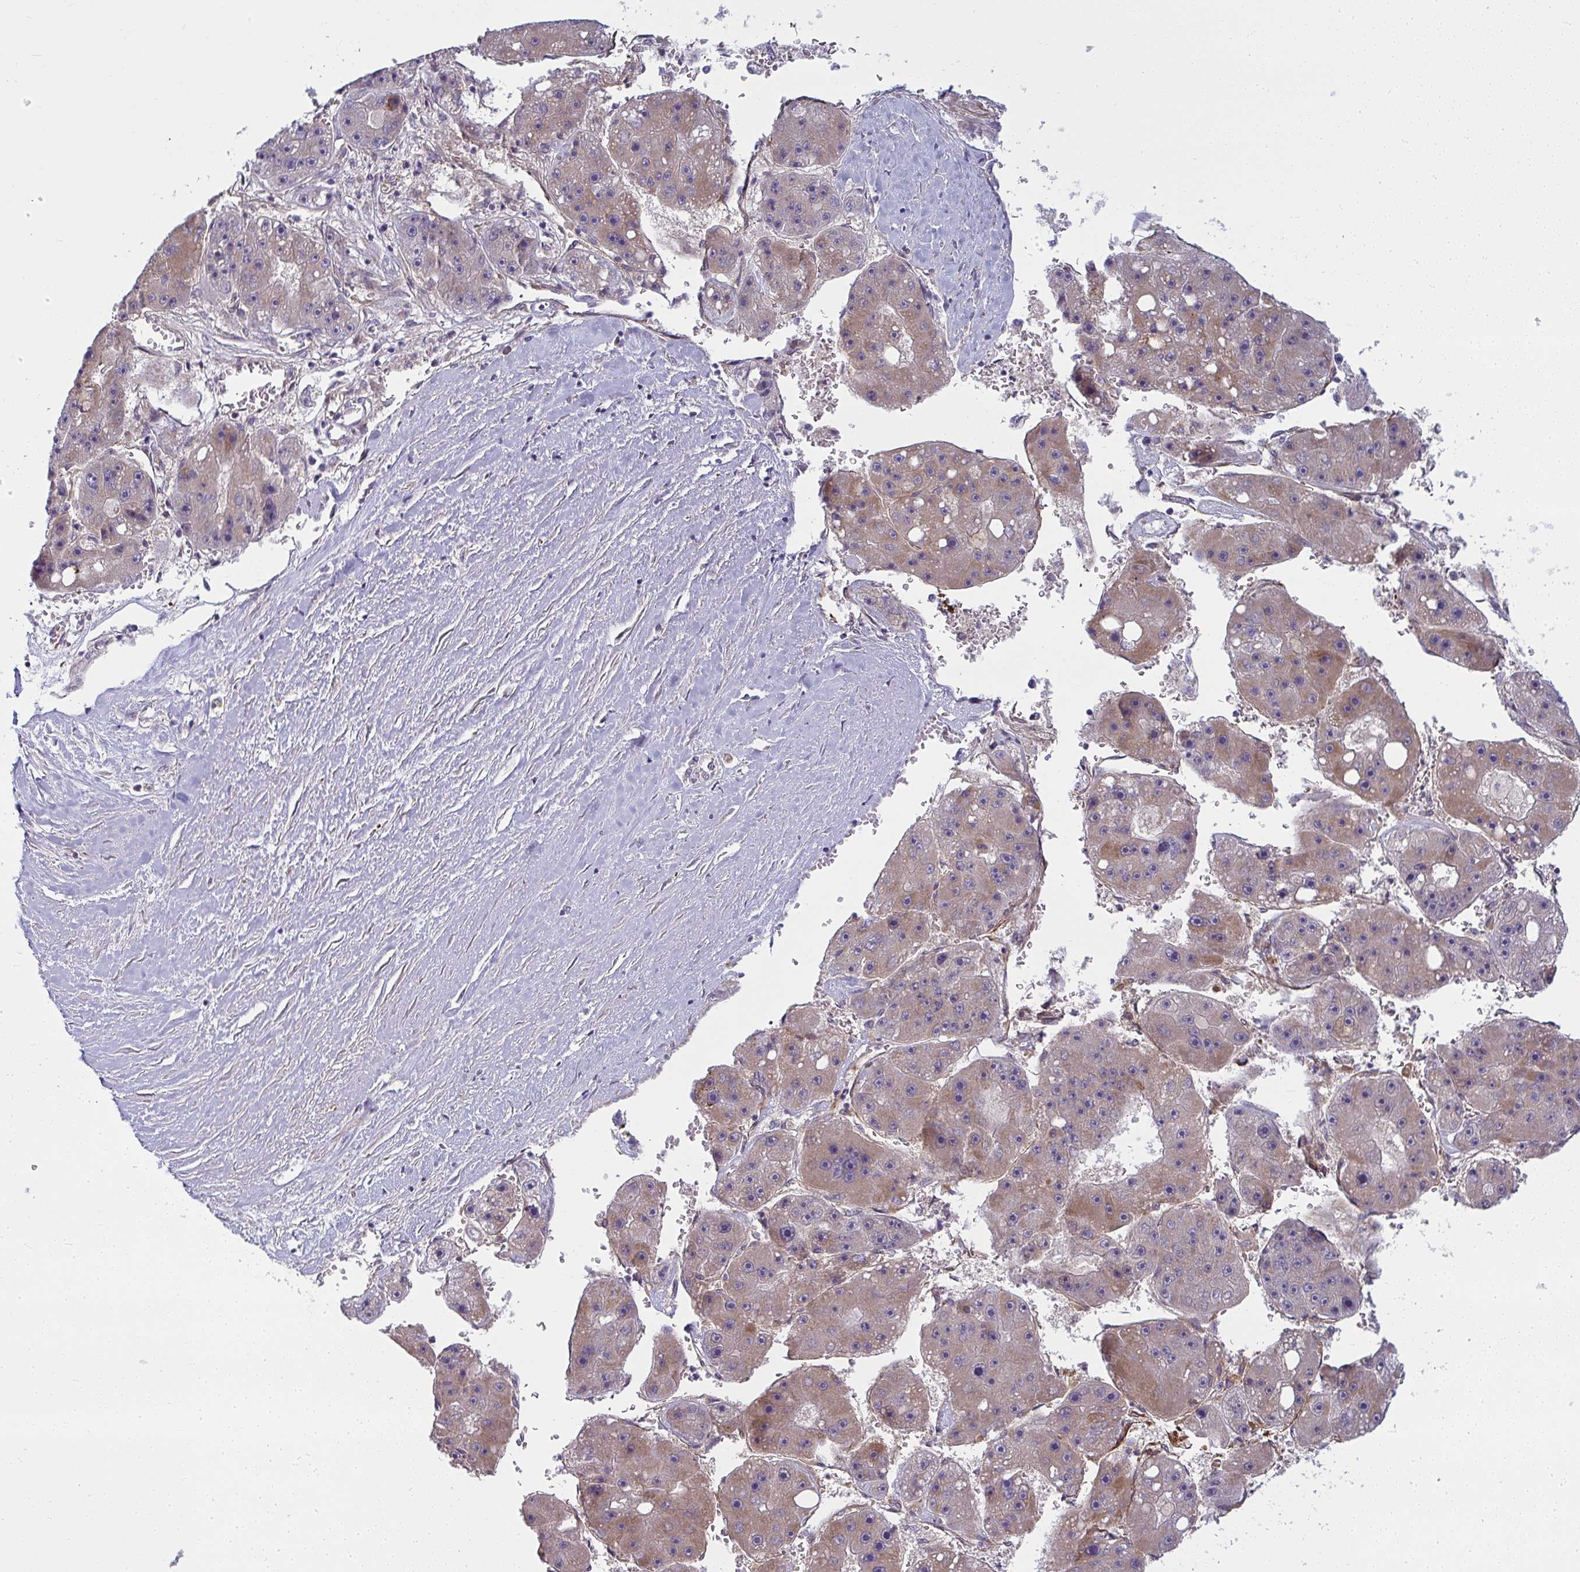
{"staining": {"intensity": "weak", "quantity": "25%-75%", "location": "cytoplasmic/membranous"}, "tissue": "liver cancer", "cell_type": "Tumor cells", "image_type": "cancer", "snomed": [{"axis": "morphology", "description": "Carcinoma, Hepatocellular, NOS"}, {"axis": "topography", "description": "Liver"}], "caption": "Liver hepatocellular carcinoma stained with a brown dye displays weak cytoplasmic/membranous positive positivity in about 25%-75% of tumor cells.", "gene": "IFIT3", "patient": {"sex": "female", "age": 61}}